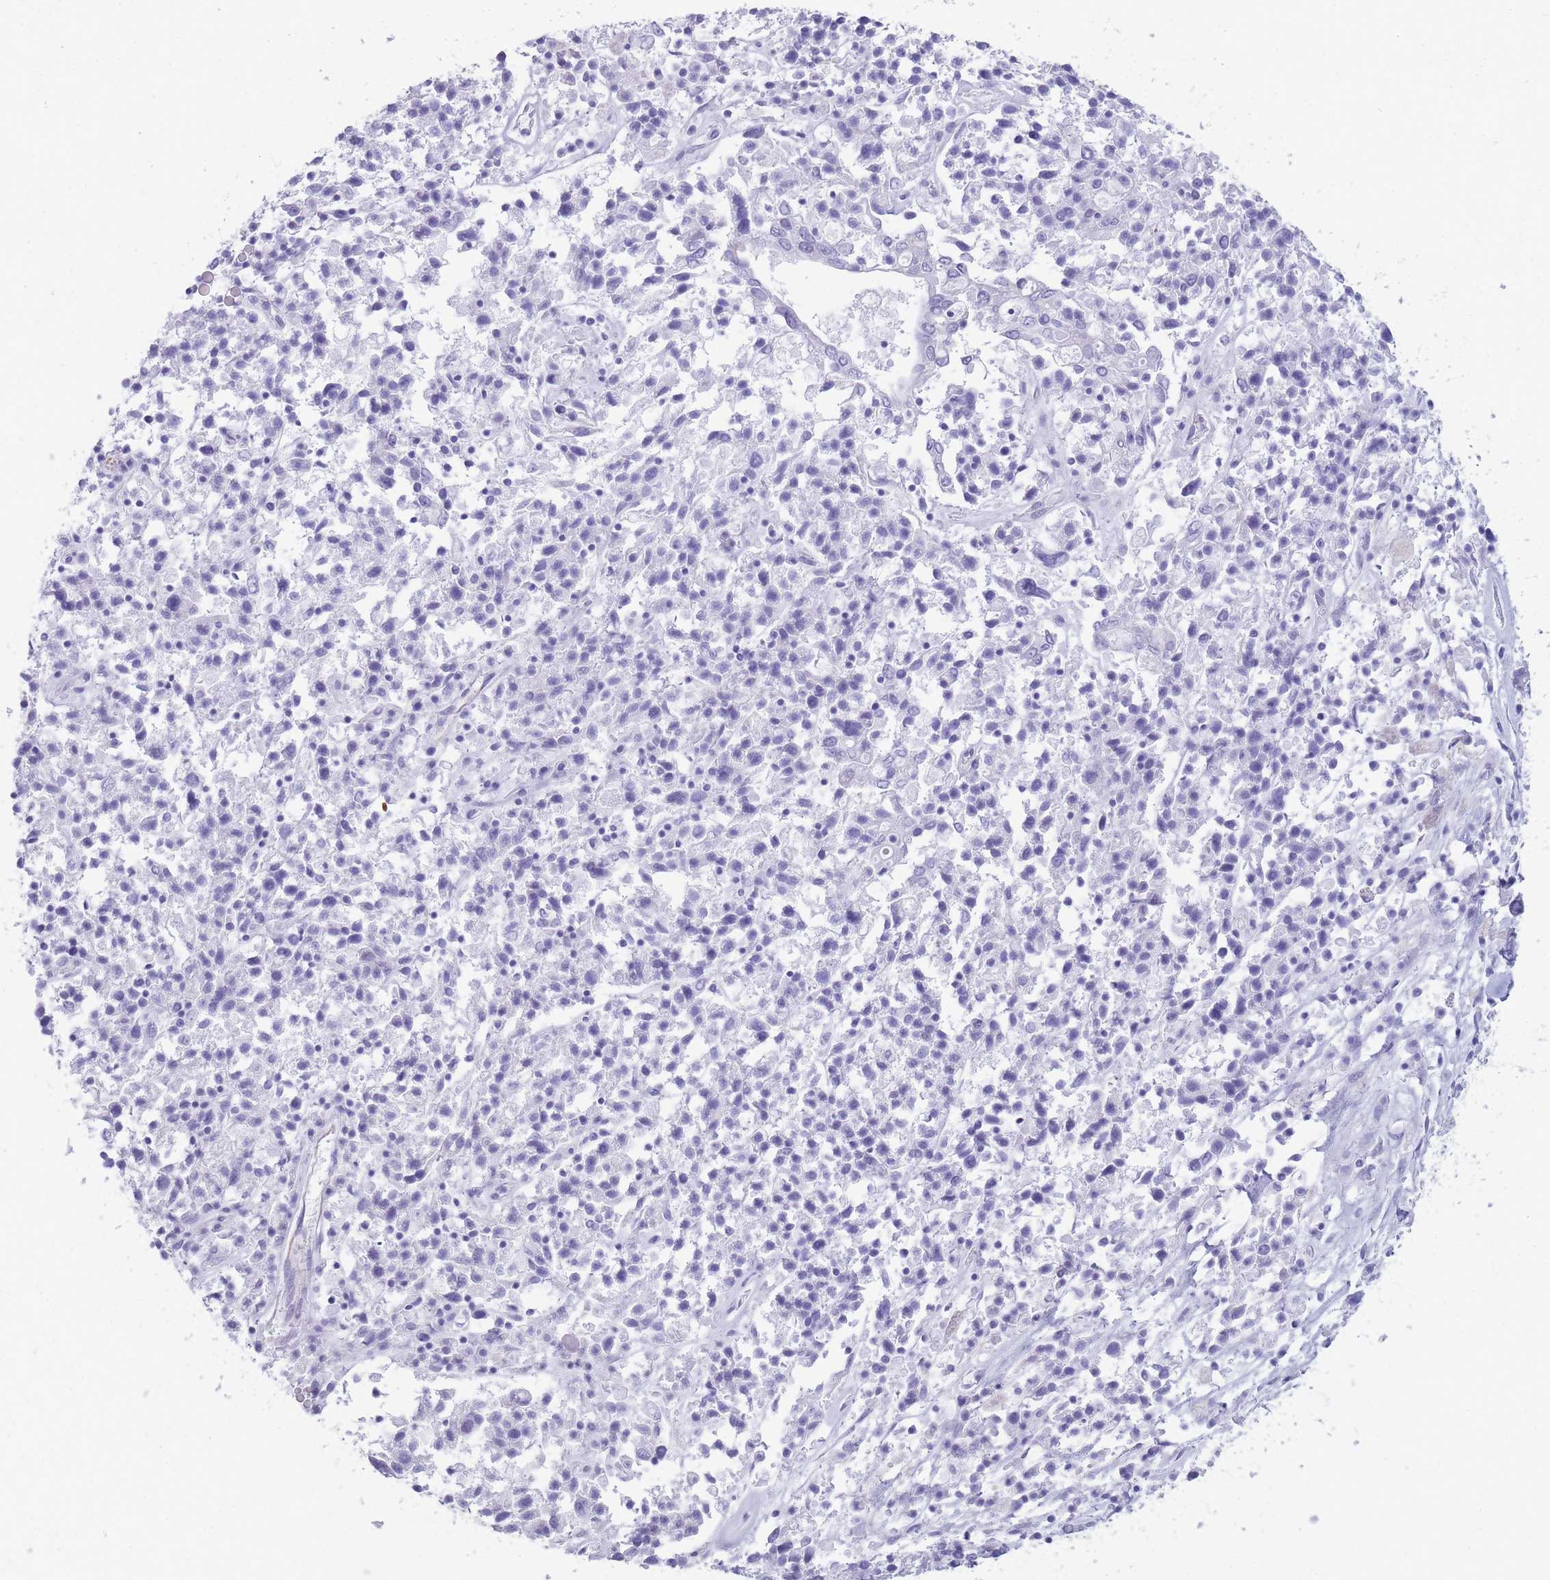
{"staining": {"intensity": "negative", "quantity": "none", "location": "none"}, "tissue": "ovarian cancer", "cell_type": "Tumor cells", "image_type": "cancer", "snomed": [{"axis": "morphology", "description": "Carcinoma, endometroid"}, {"axis": "topography", "description": "Ovary"}], "caption": "Tumor cells show no significant protein positivity in ovarian cancer.", "gene": "MTSS2", "patient": {"sex": "female", "age": 62}}